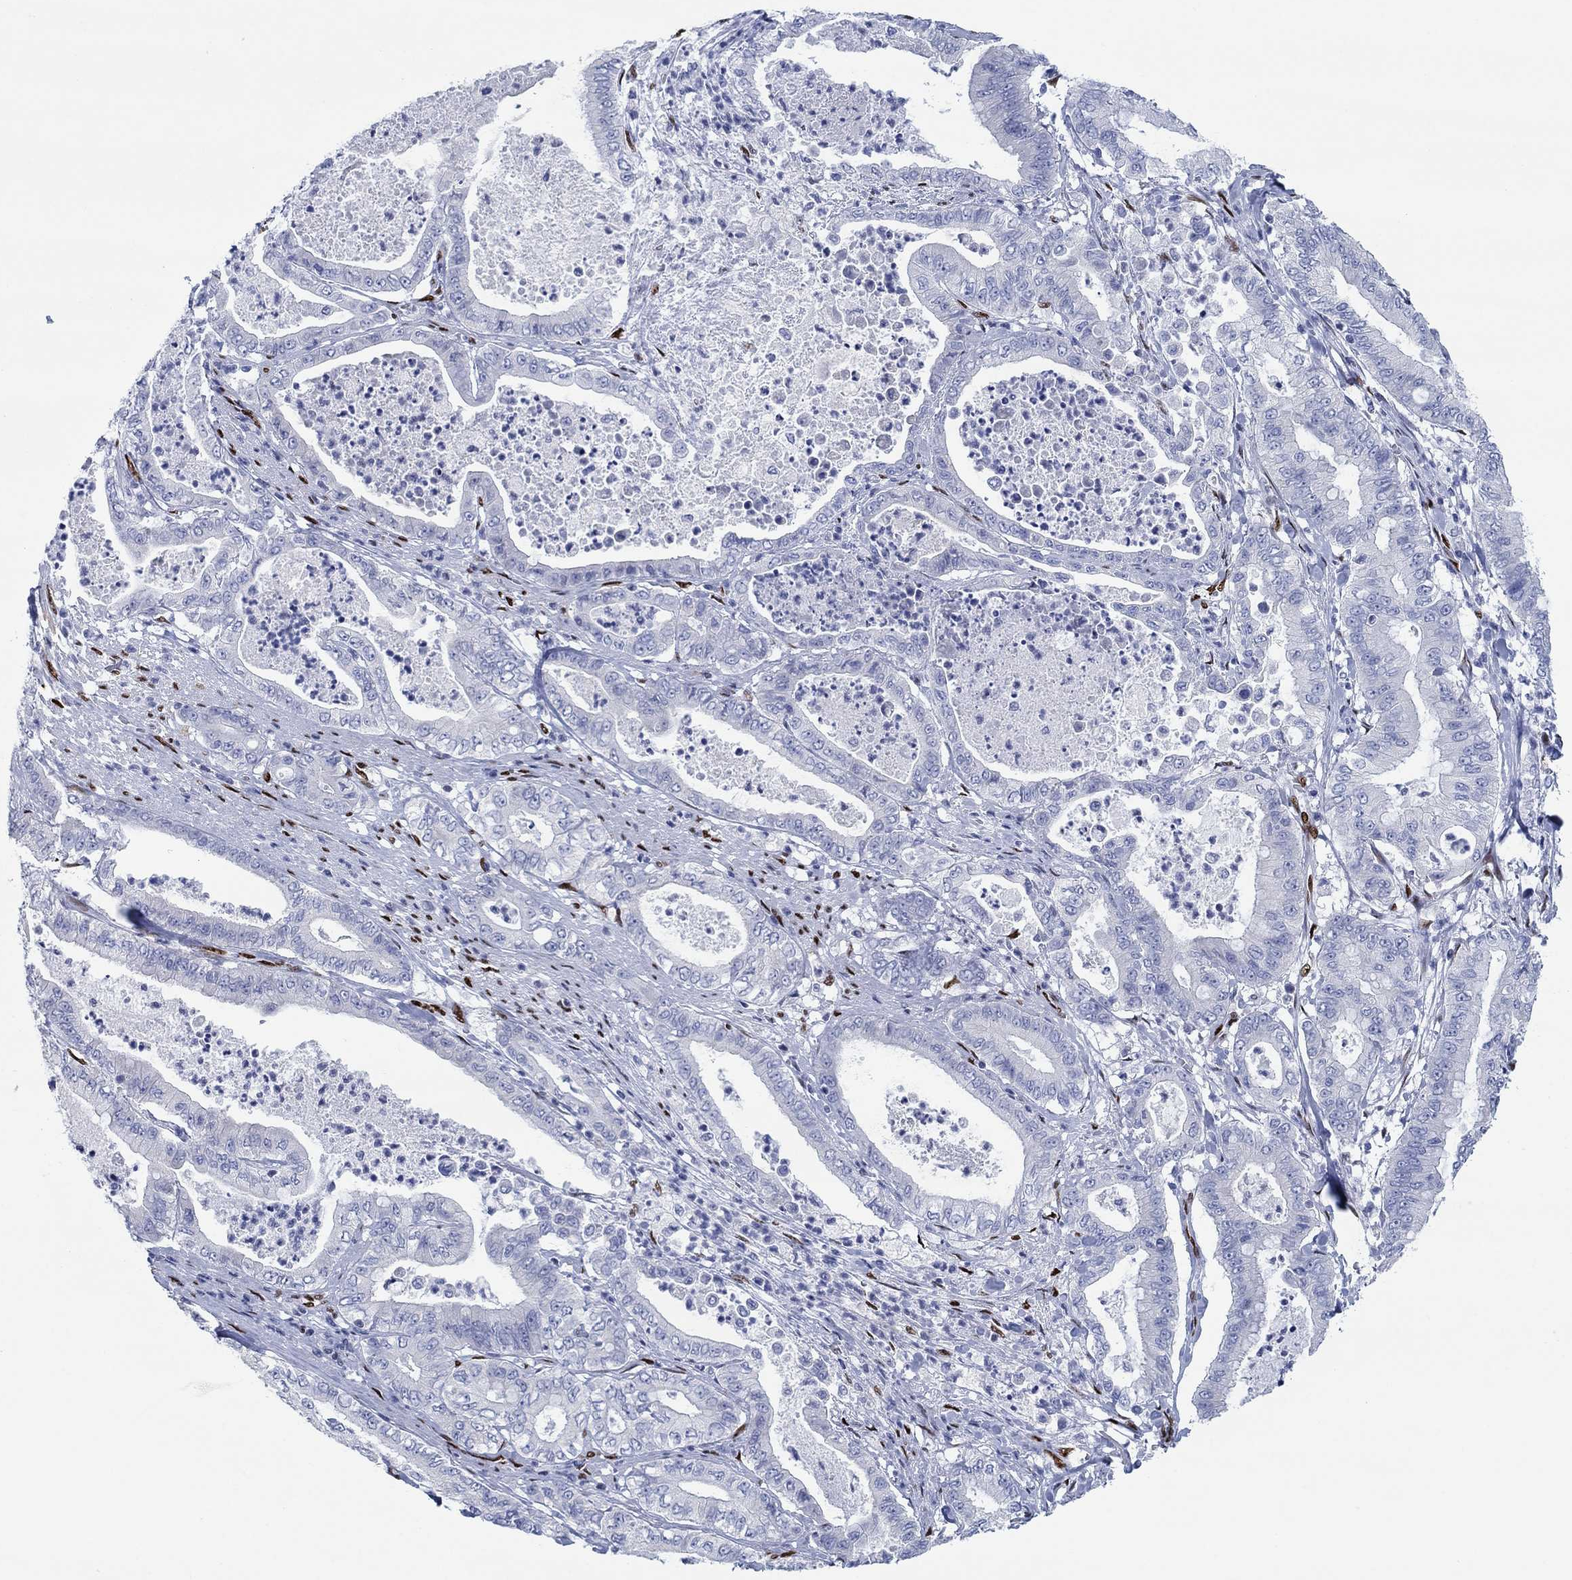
{"staining": {"intensity": "negative", "quantity": "none", "location": "none"}, "tissue": "pancreatic cancer", "cell_type": "Tumor cells", "image_type": "cancer", "snomed": [{"axis": "morphology", "description": "Adenocarcinoma, NOS"}, {"axis": "topography", "description": "Pancreas"}], "caption": "This micrograph is of pancreatic cancer stained with immunohistochemistry to label a protein in brown with the nuclei are counter-stained blue. There is no staining in tumor cells.", "gene": "ZEB1", "patient": {"sex": "male", "age": 71}}